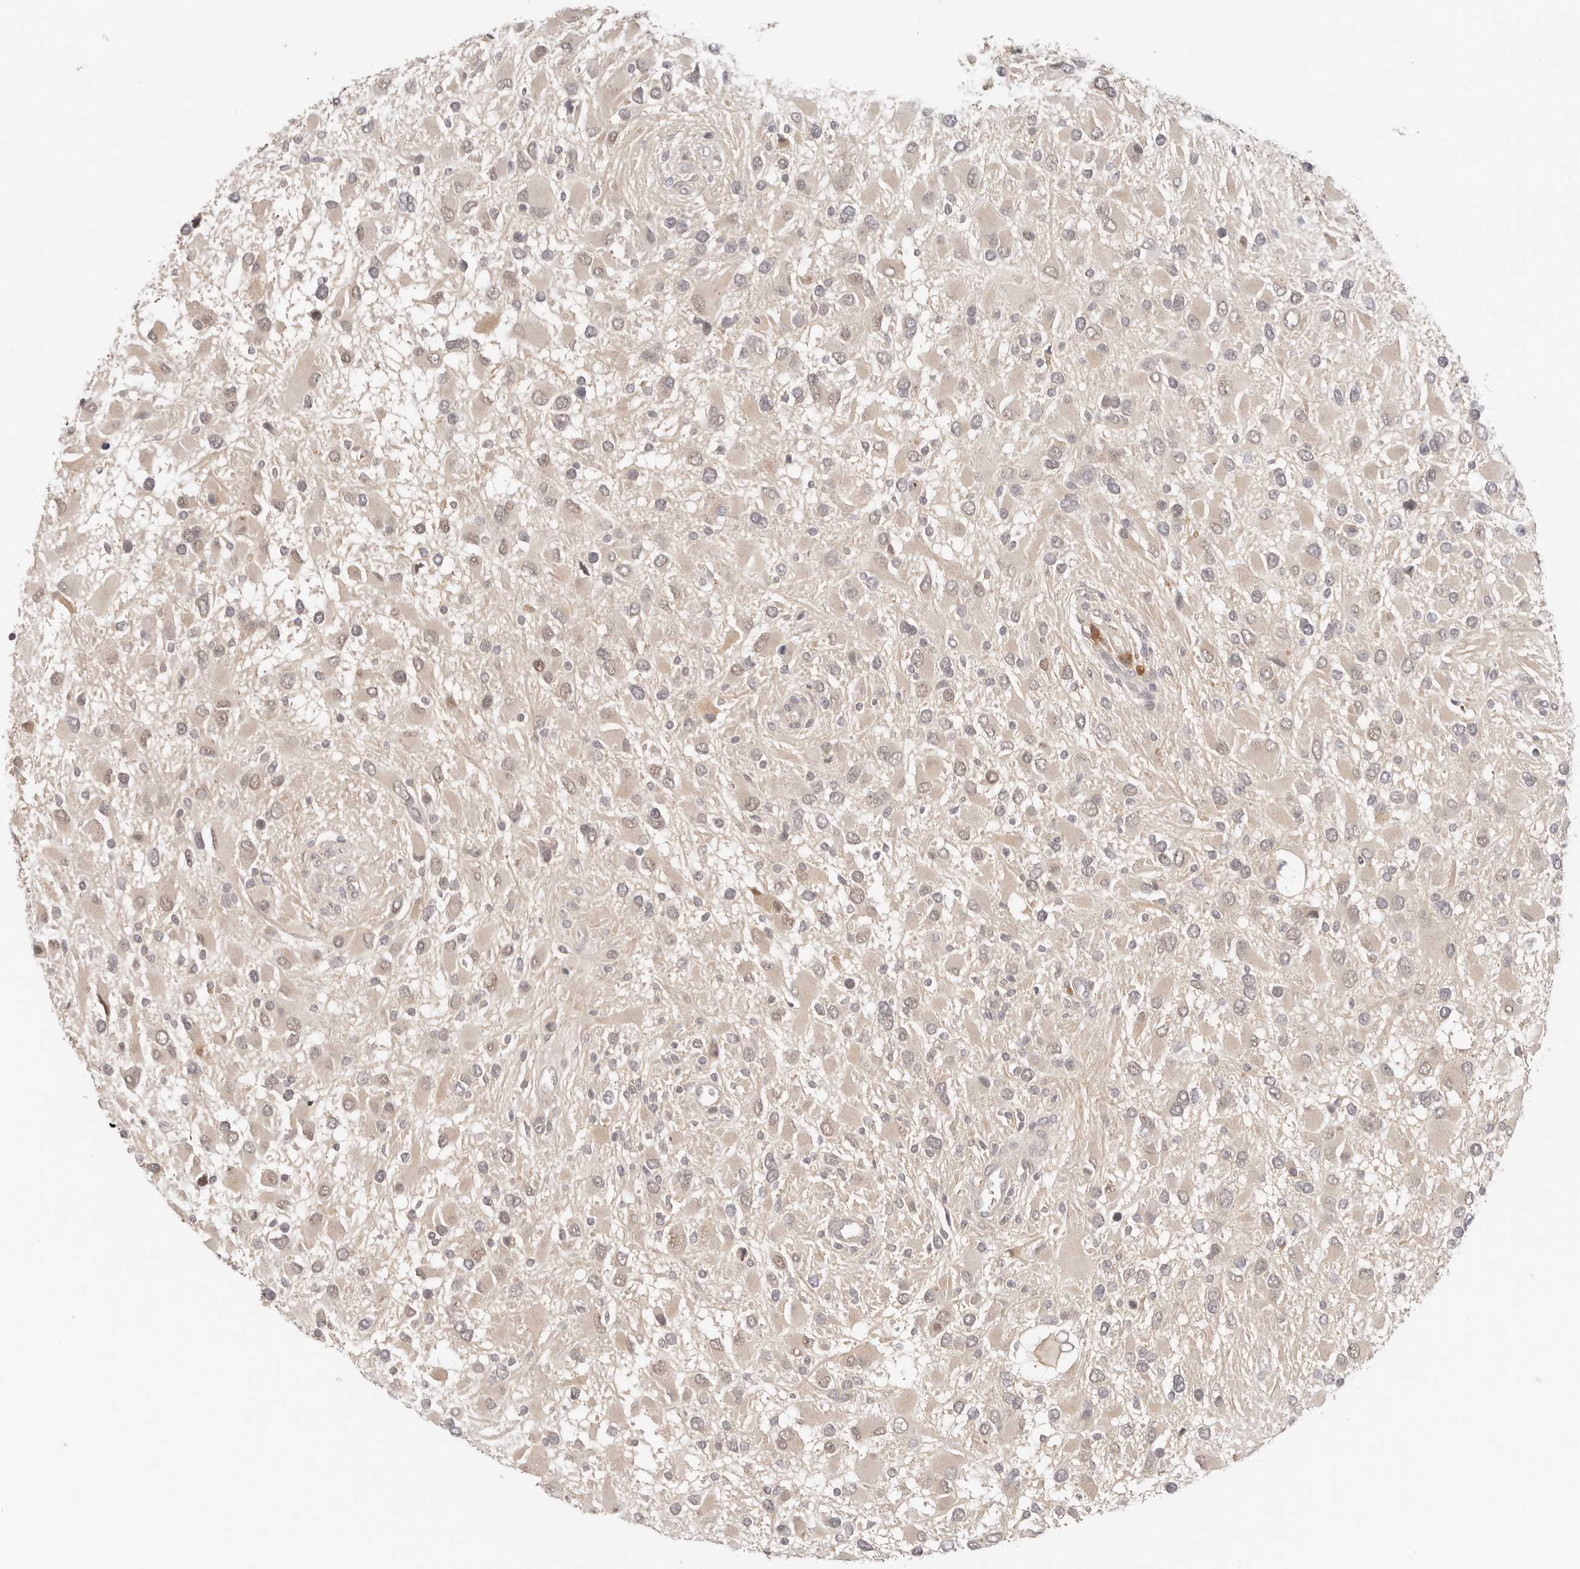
{"staining": {"intensity": "weak", "quantity": "<25%", "location": "nuclear"}, "tissue": "glioma", "cell_type": "Tumor cells", "image_type": "cancer", "snomed": [{"axis": "morphology", "description": "Glioma, malignant, High grade"}, {"axis": "topography", "description": "Brain"}], "caption": "A high-resolution histopathology image shows immunohistochemistry (IHC) staining of malignant high-grade glioma, which reveals no significant expression in tumor cells.", "gene": "LARP7", "patient": {"sex": "male", "age": 53}}